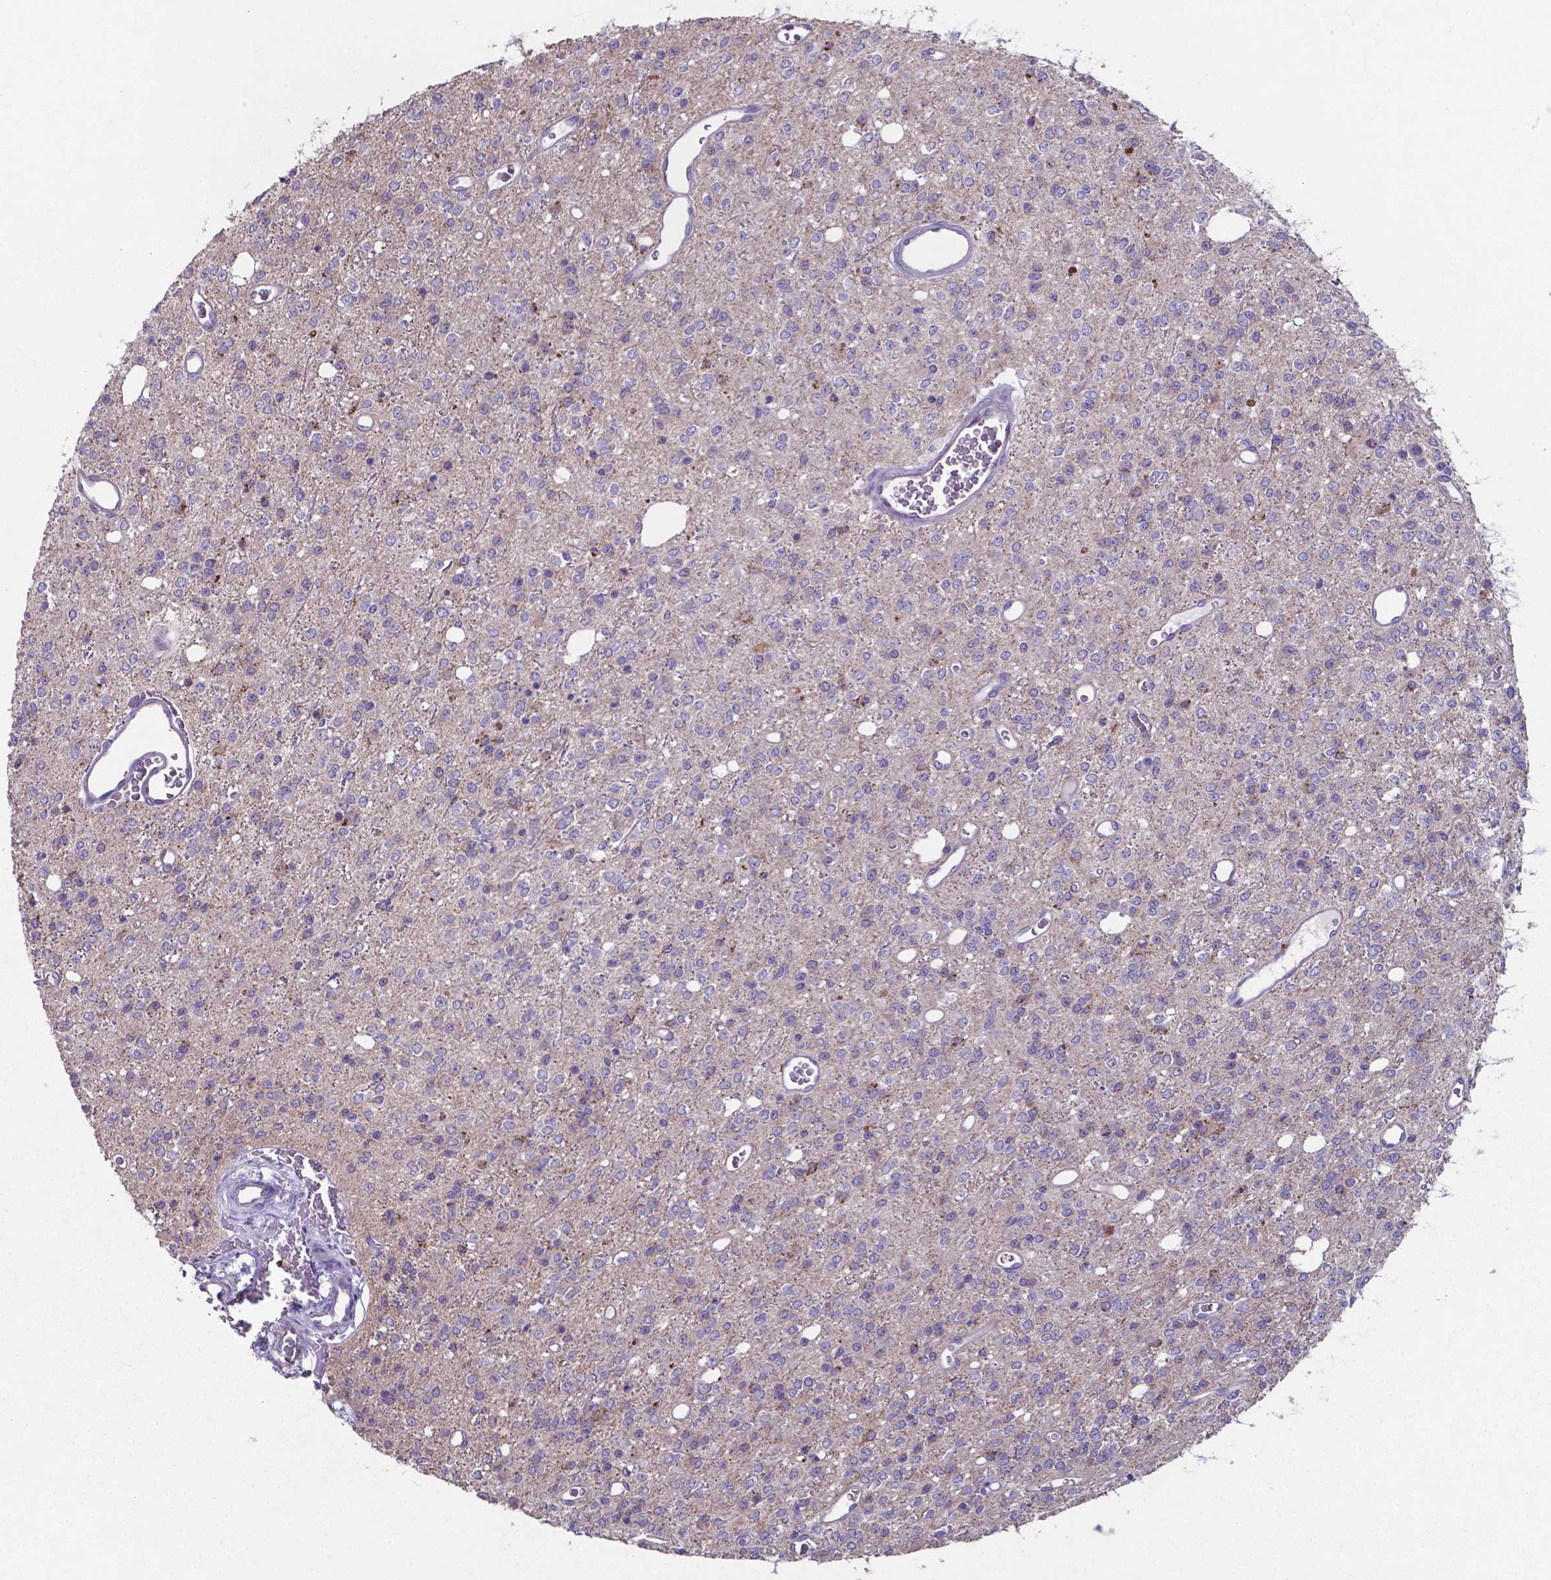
{"staining": {"intensity": "negative", "quantity": "none", "location": "none"}, "tissue": "glioma", "cell_type": "Tumor cells", "image_type": "cancer", "snomed": [{"axis": "morphology", "description": "Glioma, malignant, Low grade"}, {"axis": "topography", "description": "Brain"}], "caption": "This histopathology image is of malignant glioma (low-grade) stained with immunohistochemistry (IHC) to label a protein in brown with the nuclei are counter-stained blue. There is no positivity in tumor cells.", "gene": "TYRO3", "patient": {"sex": "female", "age": 45}}